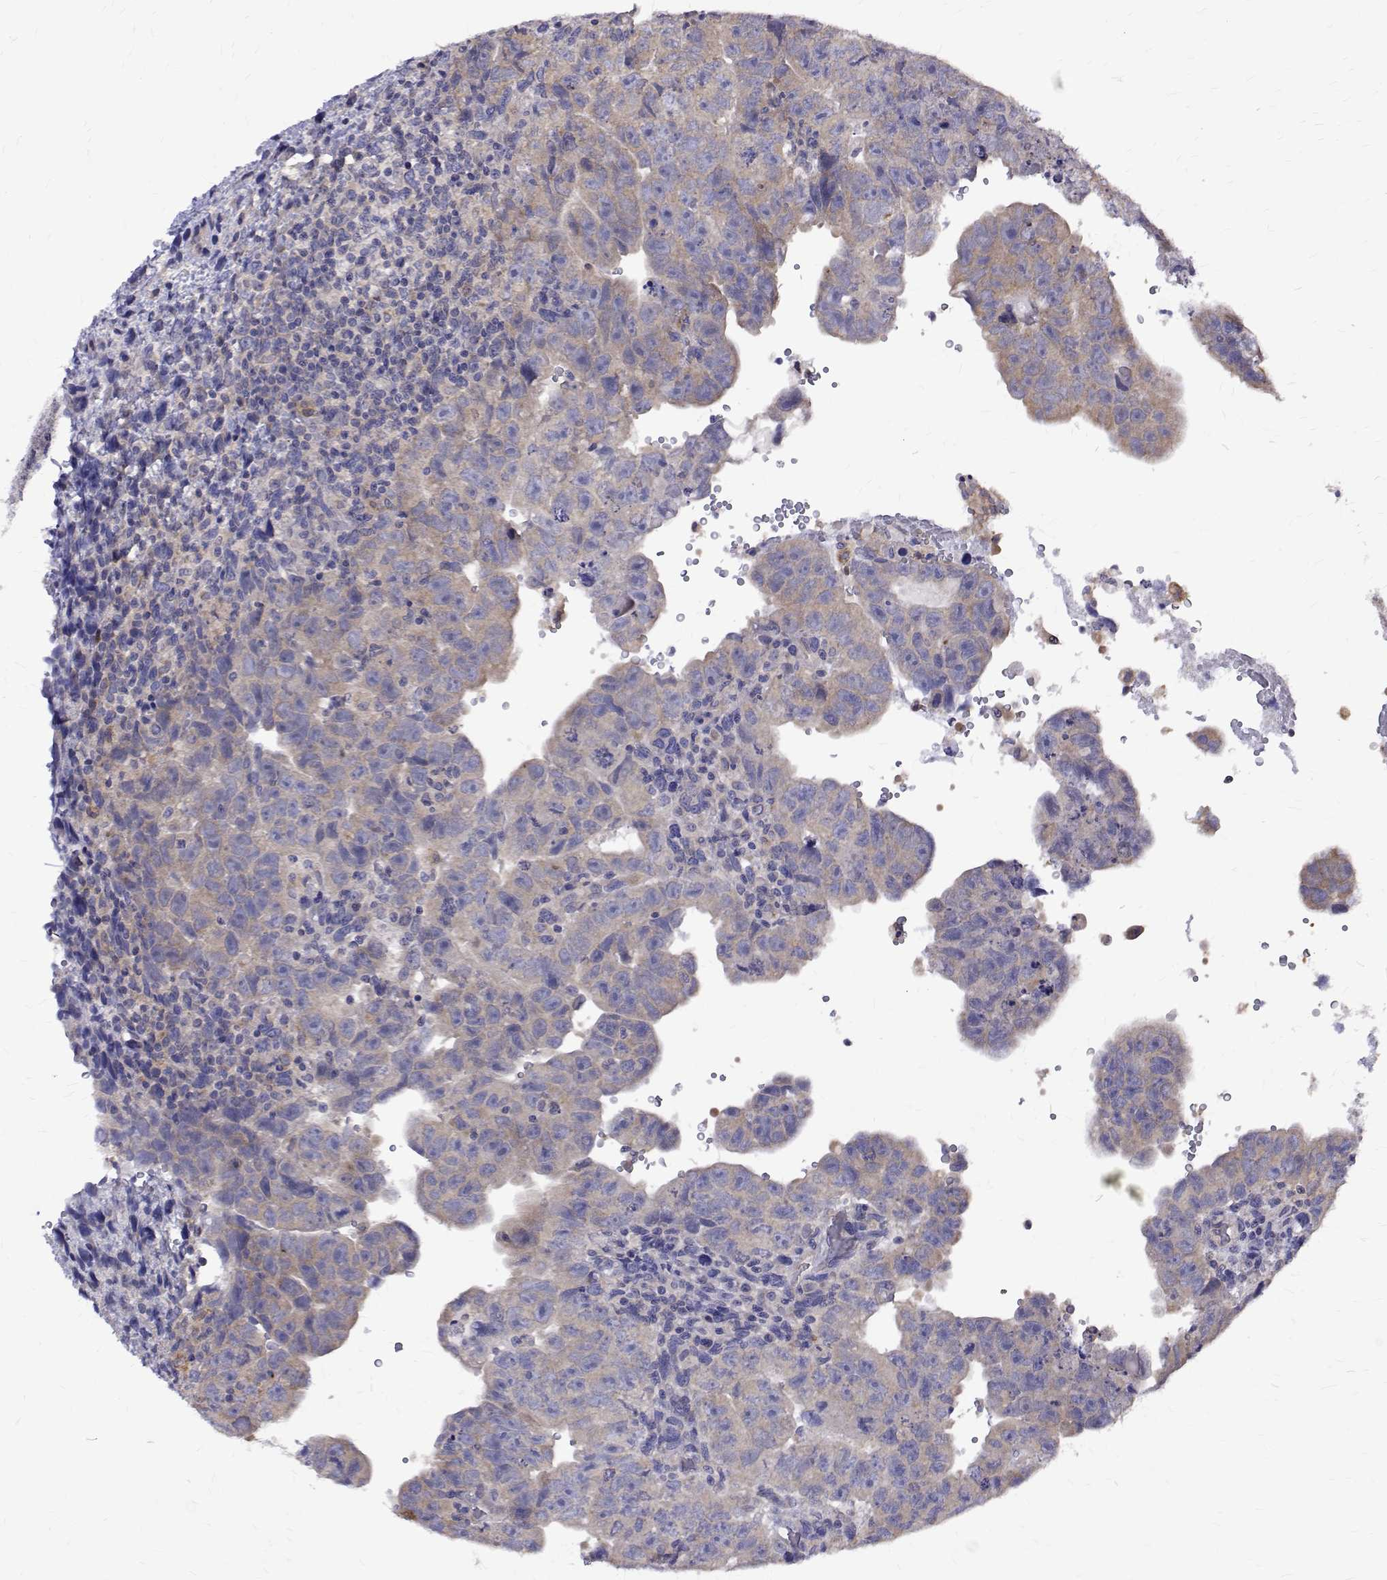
{"staining": {"intensity": "negative", "quantity": "none", "location": "none"}, "tissue": "testis cancer", "cell_type": "Tumor cells", "image_type": "cancer", "snomed": [{"axis": "morphology", "description": "Carcinoma, Embryonal, NOS"}, {"axis": "topography", "description": "Testis"}], "caption": "Immunohistochemistry (IHC) photomicrograph of human testis cancer stained for a protein (brown), which demonstrates no positivity in tumor cells.", "gene": "PADI1", "patient": {"sex": "male", "age": 24}}